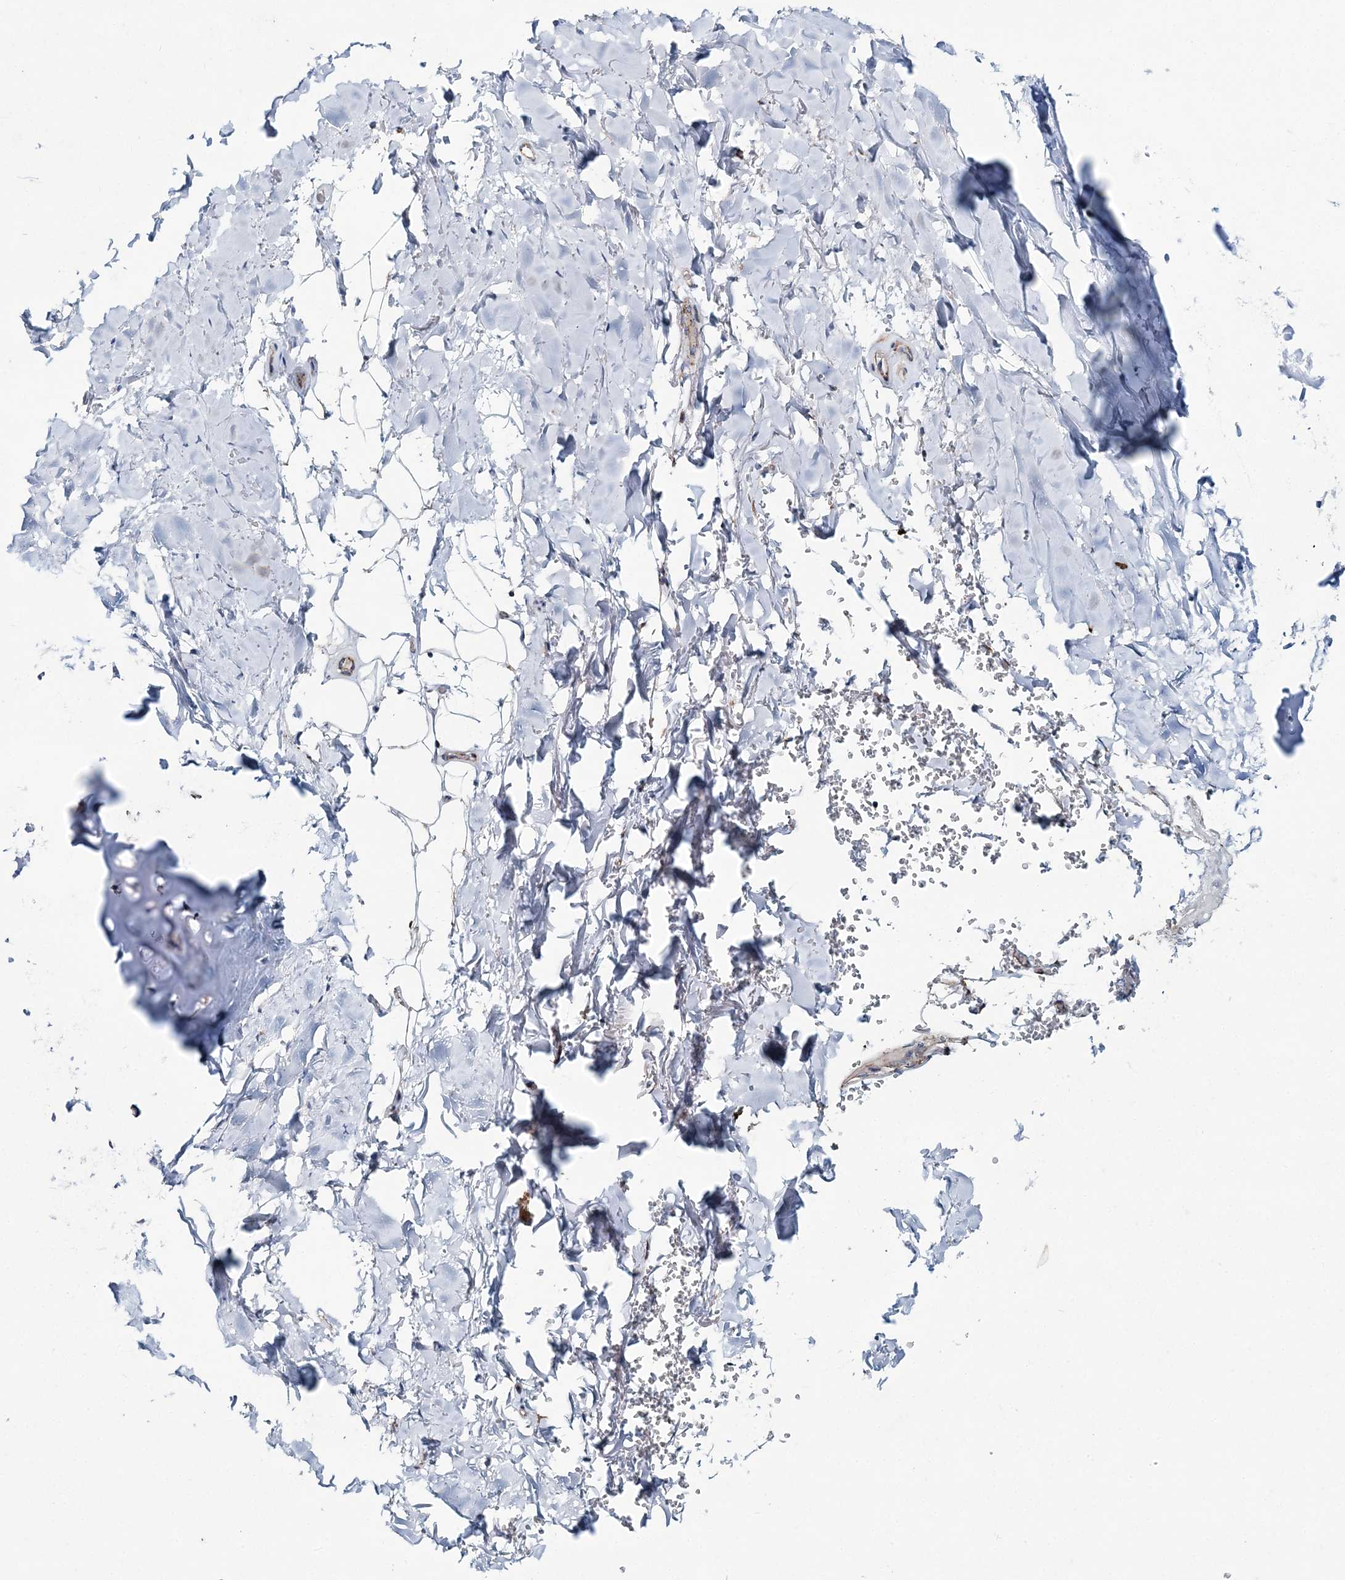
{"staining": {"intensity": "negative", "quantity": "none", "location": "none"}, "tissue": "adipose tissue", "cell_type": "Adipocytes", "image_type": "normal", "snomed": [{"axis": "morphology", "description": "Normal tissue, NOS"}, {"axis": "topography", "description": "Cartilage tissue"}], "caption": "This is an IHC image of unremarkable adipose tissue. There is no expression in adipocytes.", "gene": "ARHGAP6", "patient": {"sex": "female", "age": 63}}